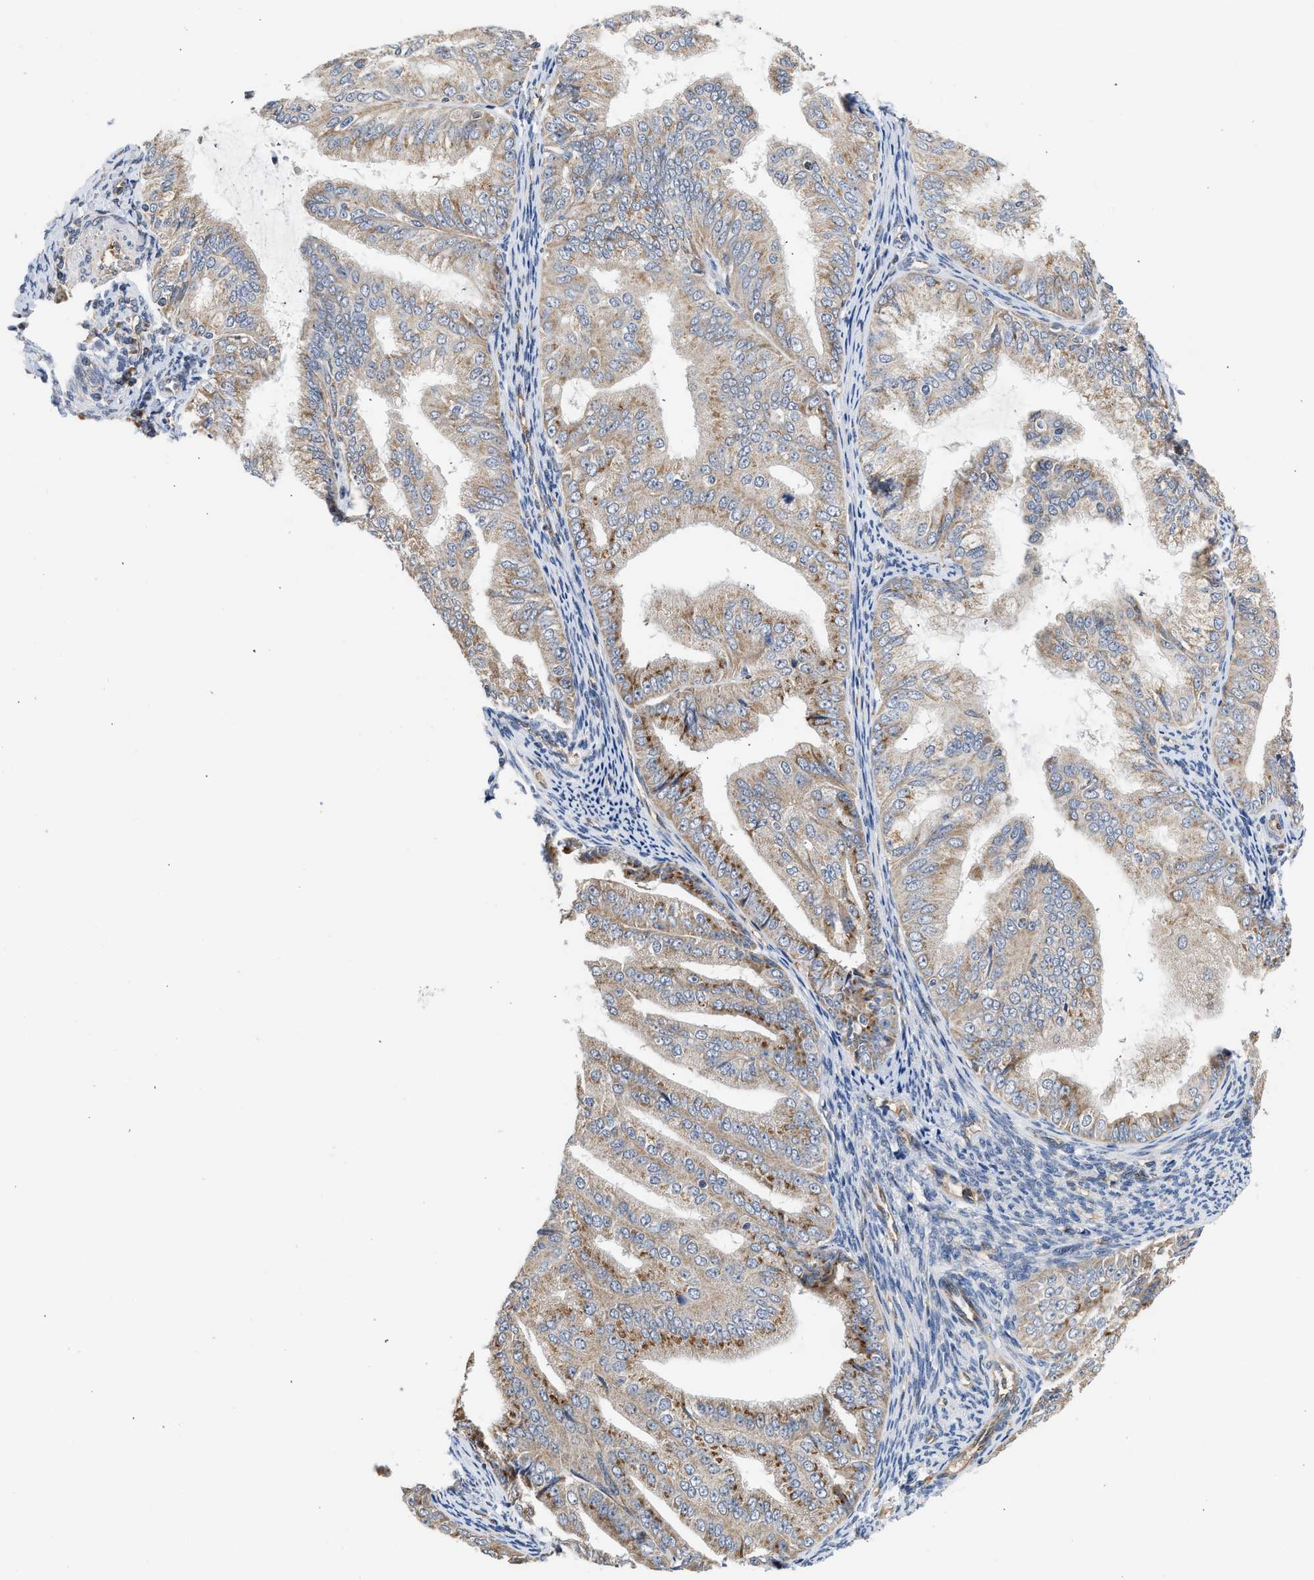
{"staining": {"intensity": "weak", "quantity": ">75%", "location": "cytoplasmic/membranous"}, "tissue": "endometrial cancer", "cell_type": "Tumor cells", "image_type": "cancer", "snomed": [{"axis": "morphology", "description": "Adenocarcinoma, NOS"}, {"axis": "topography", "description": "Endometrium"}], "caption": "This is a micrograph of immunohistochemistry staining of endometrial cancer, which shows weak positivity in the cytoplasmic/membranous of tumor cells.", "gene": "PIM1", "patient": {"sex": "female", "age": 63}}